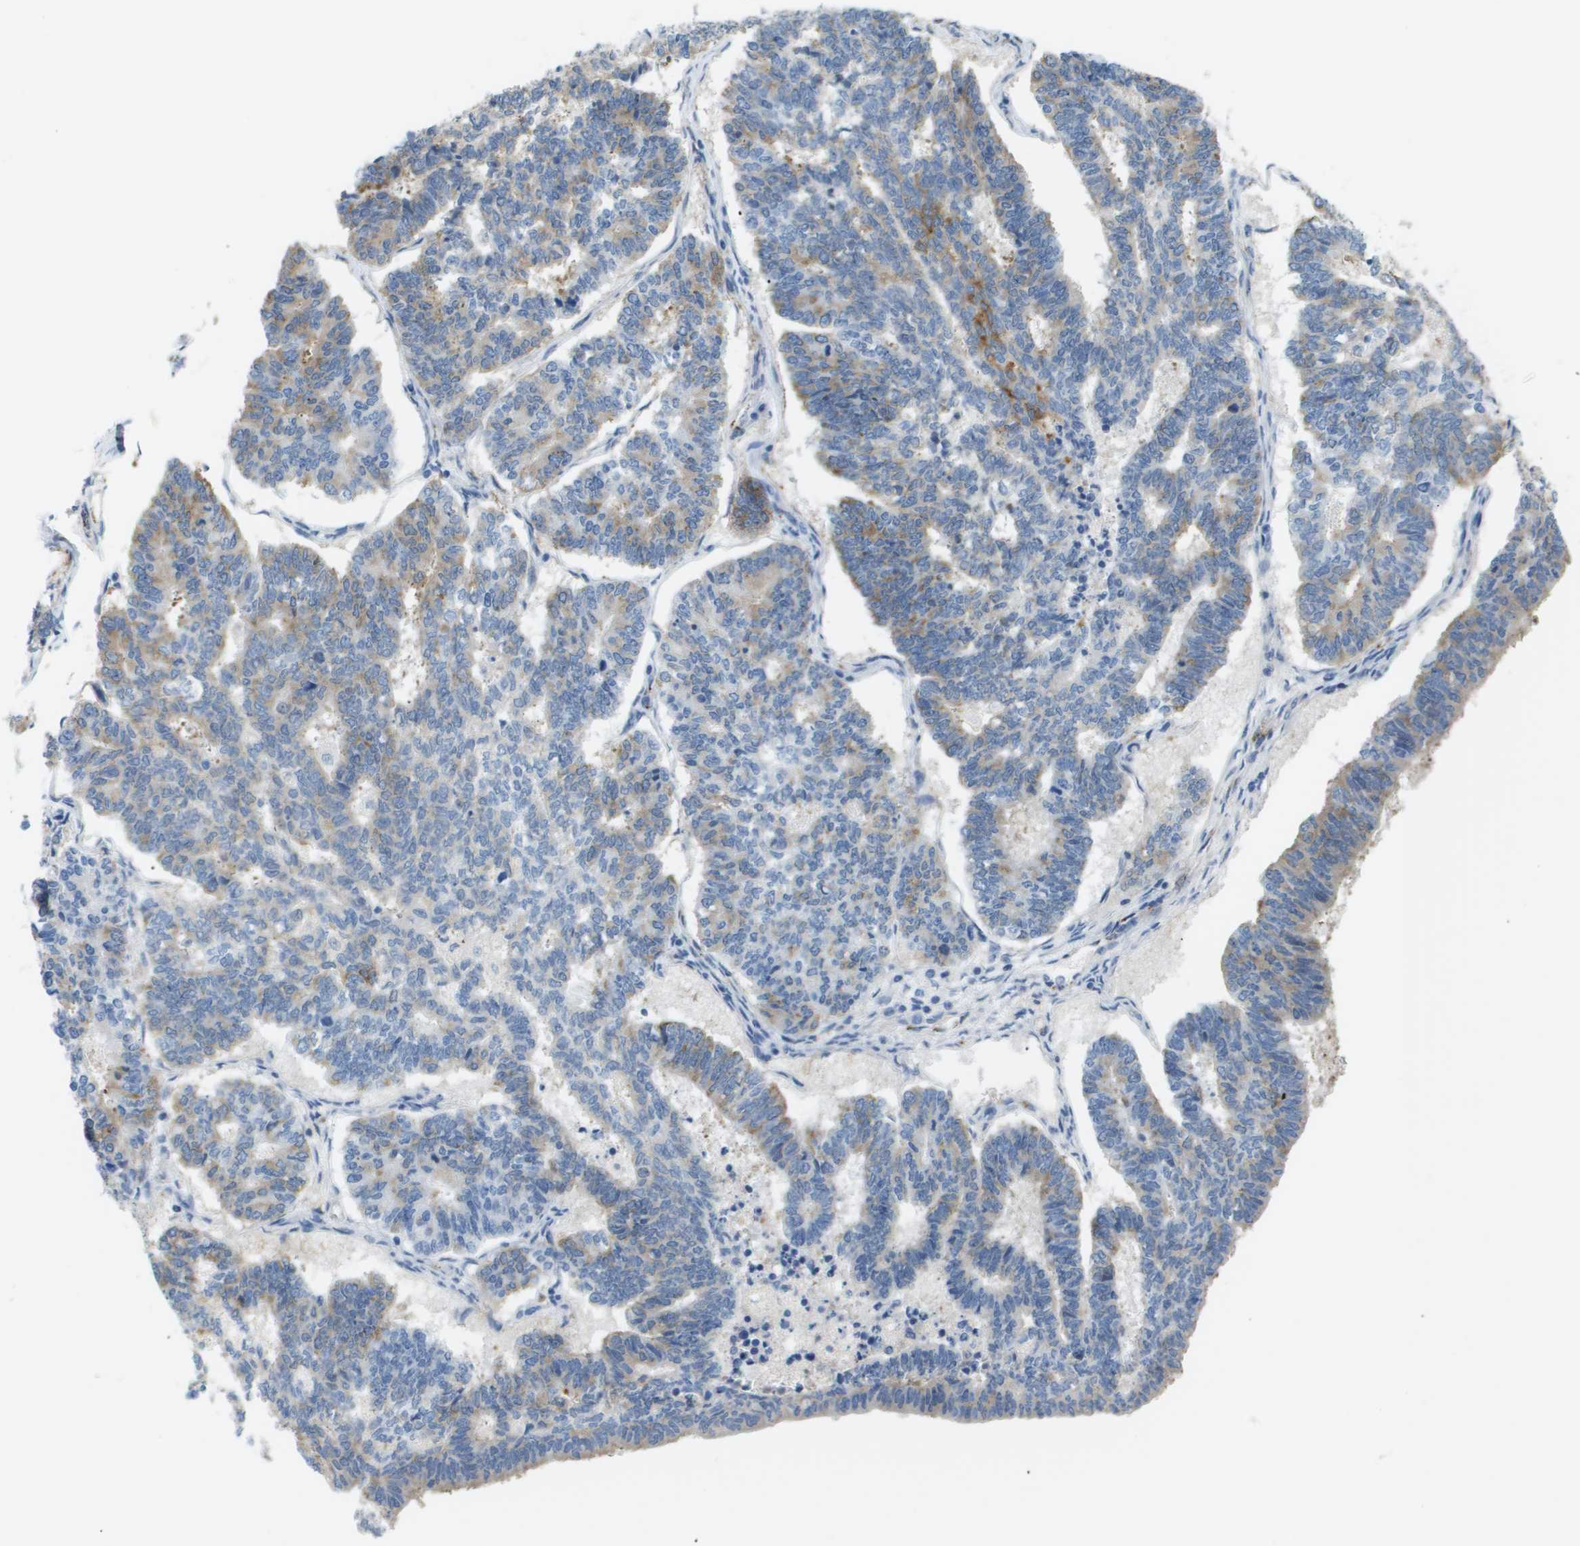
{"staining": {"intensity": "moderate", "quantity": "<25%", "location": "cytoplasmic/membranous"}, "tissue": "endometrial cancer", "cell_type": "Tumor cells", "image_type": "cancer", "snomed": [{"axis": "morphology", "description": "Adenocarcinoma, NOS"}, {"axis": "topography", "description": "Endometrium"}], "caption": "IHC of human endometrial adenocarcinoma displays low levels of moderate cytoplasmic/membranous staining in about <25% of tumor cells. (DAB = brown stain, brightfield microscopy at high magnification).", "gene": "OTUD5", "patient": {"sex": "female", "age": 70}}